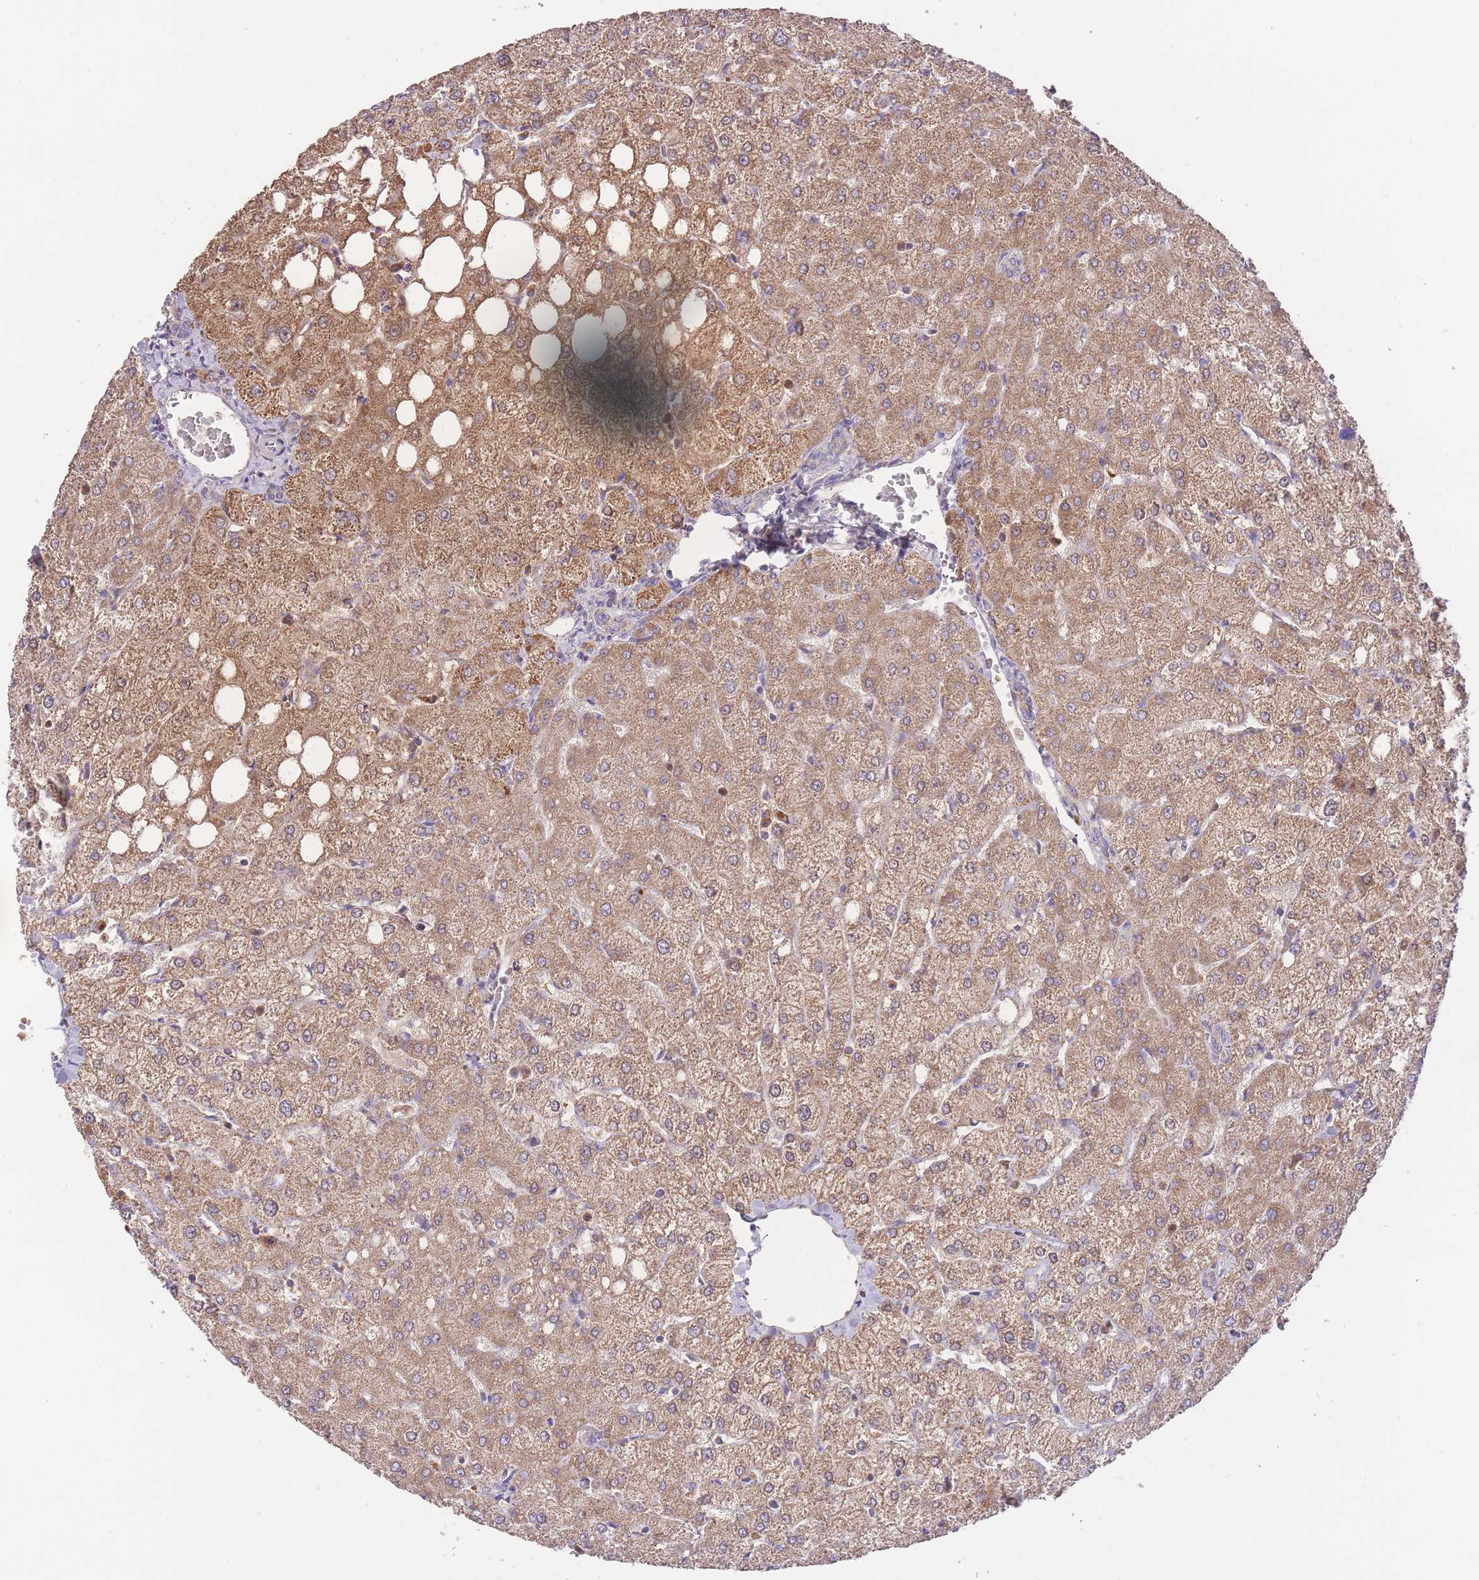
{"staining": {"intensity": "negative", "quantity": "none", "location": "none"}, "tissue": "liver", "cell_type": "Cholangiocytes", "image_type": "normal", "snomed": [{"axis": "morphology", "description": "Normal tissue, NOS"}, {"axis": "topography", "description": "Liver"}], "caption": "This is an immunohistochemistry (IHC) histopathology image of normal human liver. There is no staining in cholangiocytes.", "gene": "PREP", "patient": {"sex": "female", "age": 54}}